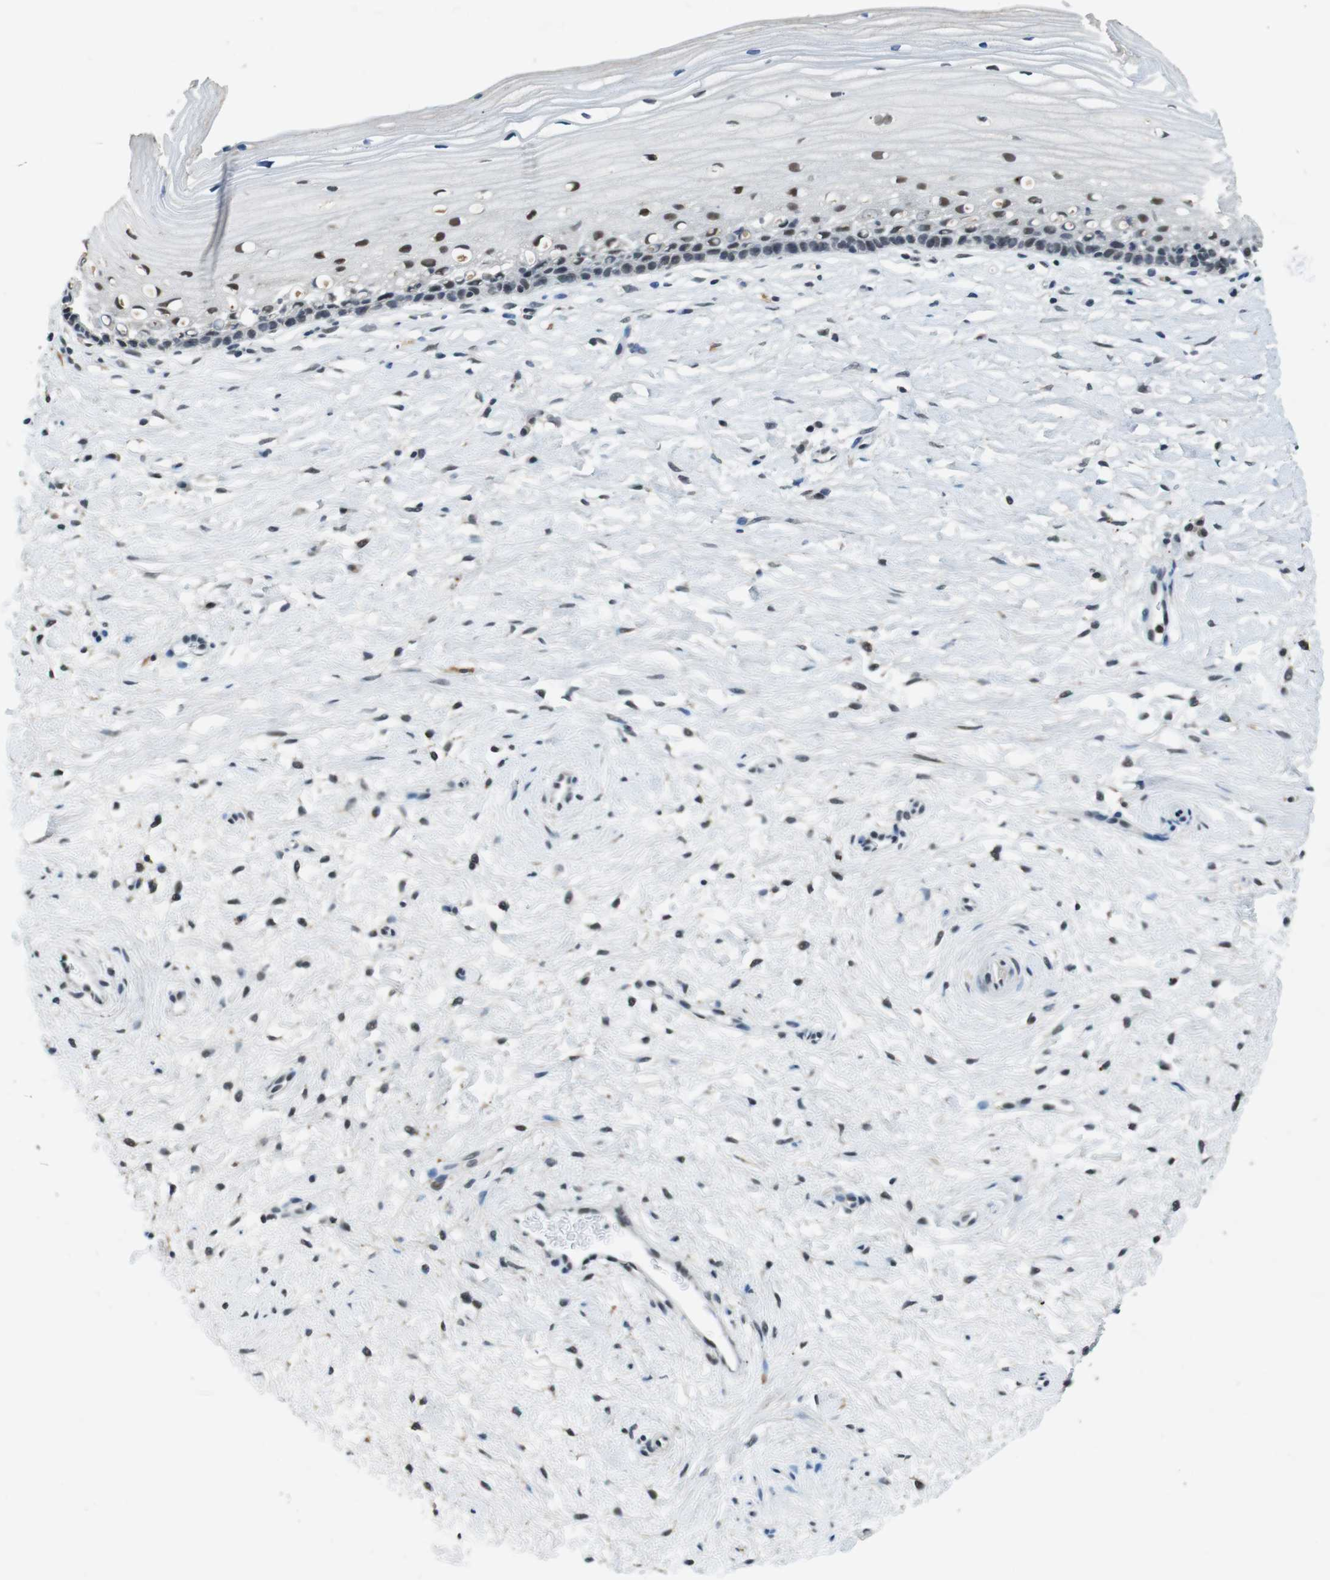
{"staining": {"intensity": "weak", "quantity": ">75%", "location": "nuclear"}, "tissue": "cervix", "cell_type": "Glandular cells", "image_type": "normal", "snomed": [{"axis": "morphology", "description": "Normal tissue, NOS"}, {"axis": "topography", "description": "Cervix"}], "caption": "Approximately >75% of glandular cells in benign cervix display weak nuclear protein staining as visualized by brown immunohistochemical staining.", "gene": "USP7", "patient": {"sex": "female", "age": 39}}